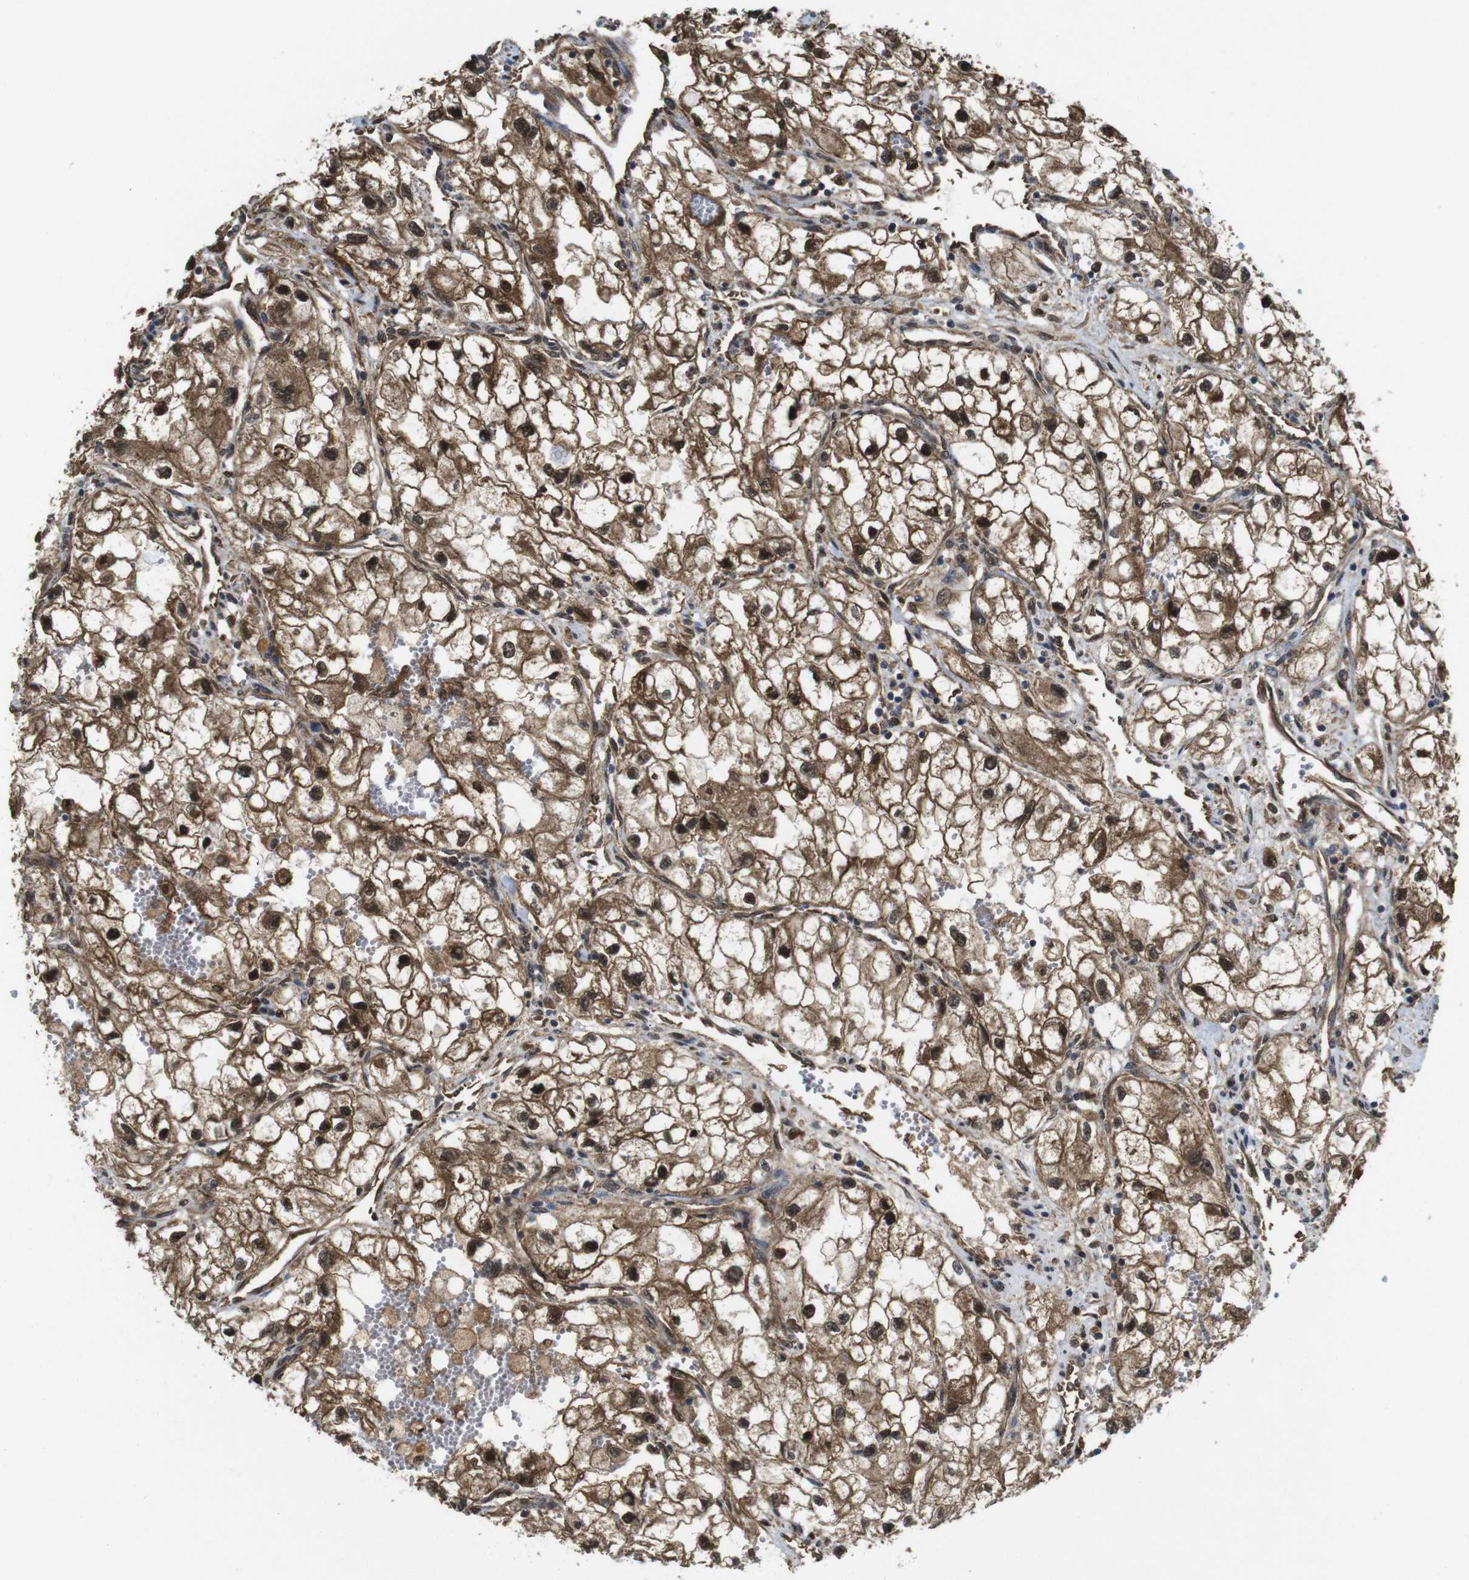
{"staining": {"intensity": "strong", "quantity": ">75%", "location": "cytoplasmic/membranous,nuclear"}, "tissue": "renal cancer", "cell_type": "Tumor cells", "image_type": "cancer", "snomed": [{"axis": "morphology", "description": "Adenocarcinoma, NOS"}, {"axis": "topography", "description": "Kidney"}], "caption": "Immunohistochemistry (IHC) of human adenocarcinoma (renal) demonstrates high levels of strong cytoplasmic/membranous and nuclear positivity in approximately >75% of tumor cells.", "gene": "YWHAG", "patient": {"sex": "female", "age": 70}}